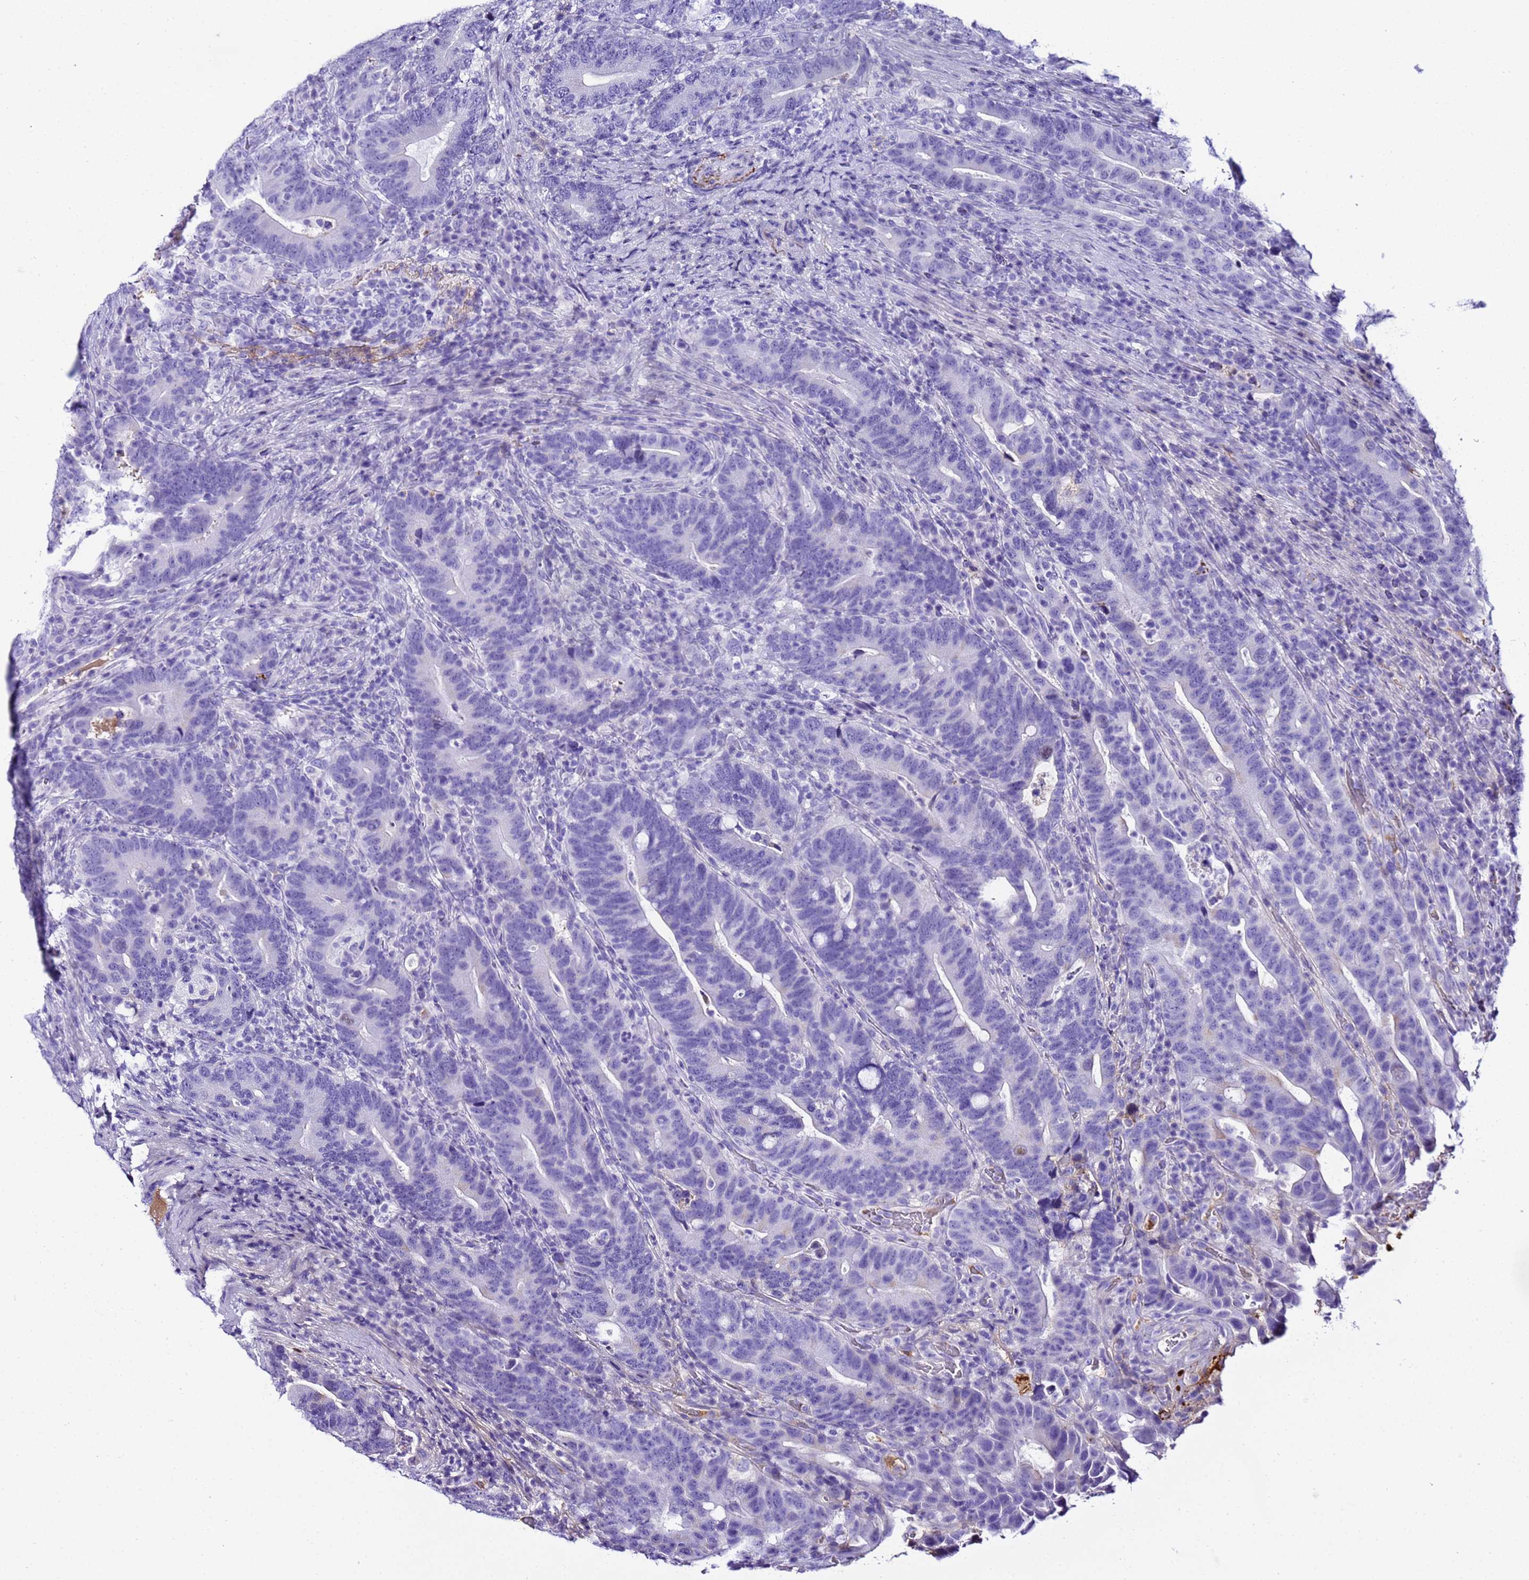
{"staining": {"intensity": "negative", "quantity": "none", "location": "none"}, "tissue": "colorectal cancer", "cell_type": "Tumor cells", "image_type": "cancer", "snomed": [{"axis": "morphology", "description": "Adenocarcinoma, NOS"}, {"axis": "topography", "description": "Colon"}], "caption": "Immunohistochemistry (IHC) histopathology image of human colorectal adenocarcinoma stained for a protein (brown), which demonstrates no positivity in tumor cells.", "gene": "CFHR2", "patient": {"sex": "female", "age": 66}}